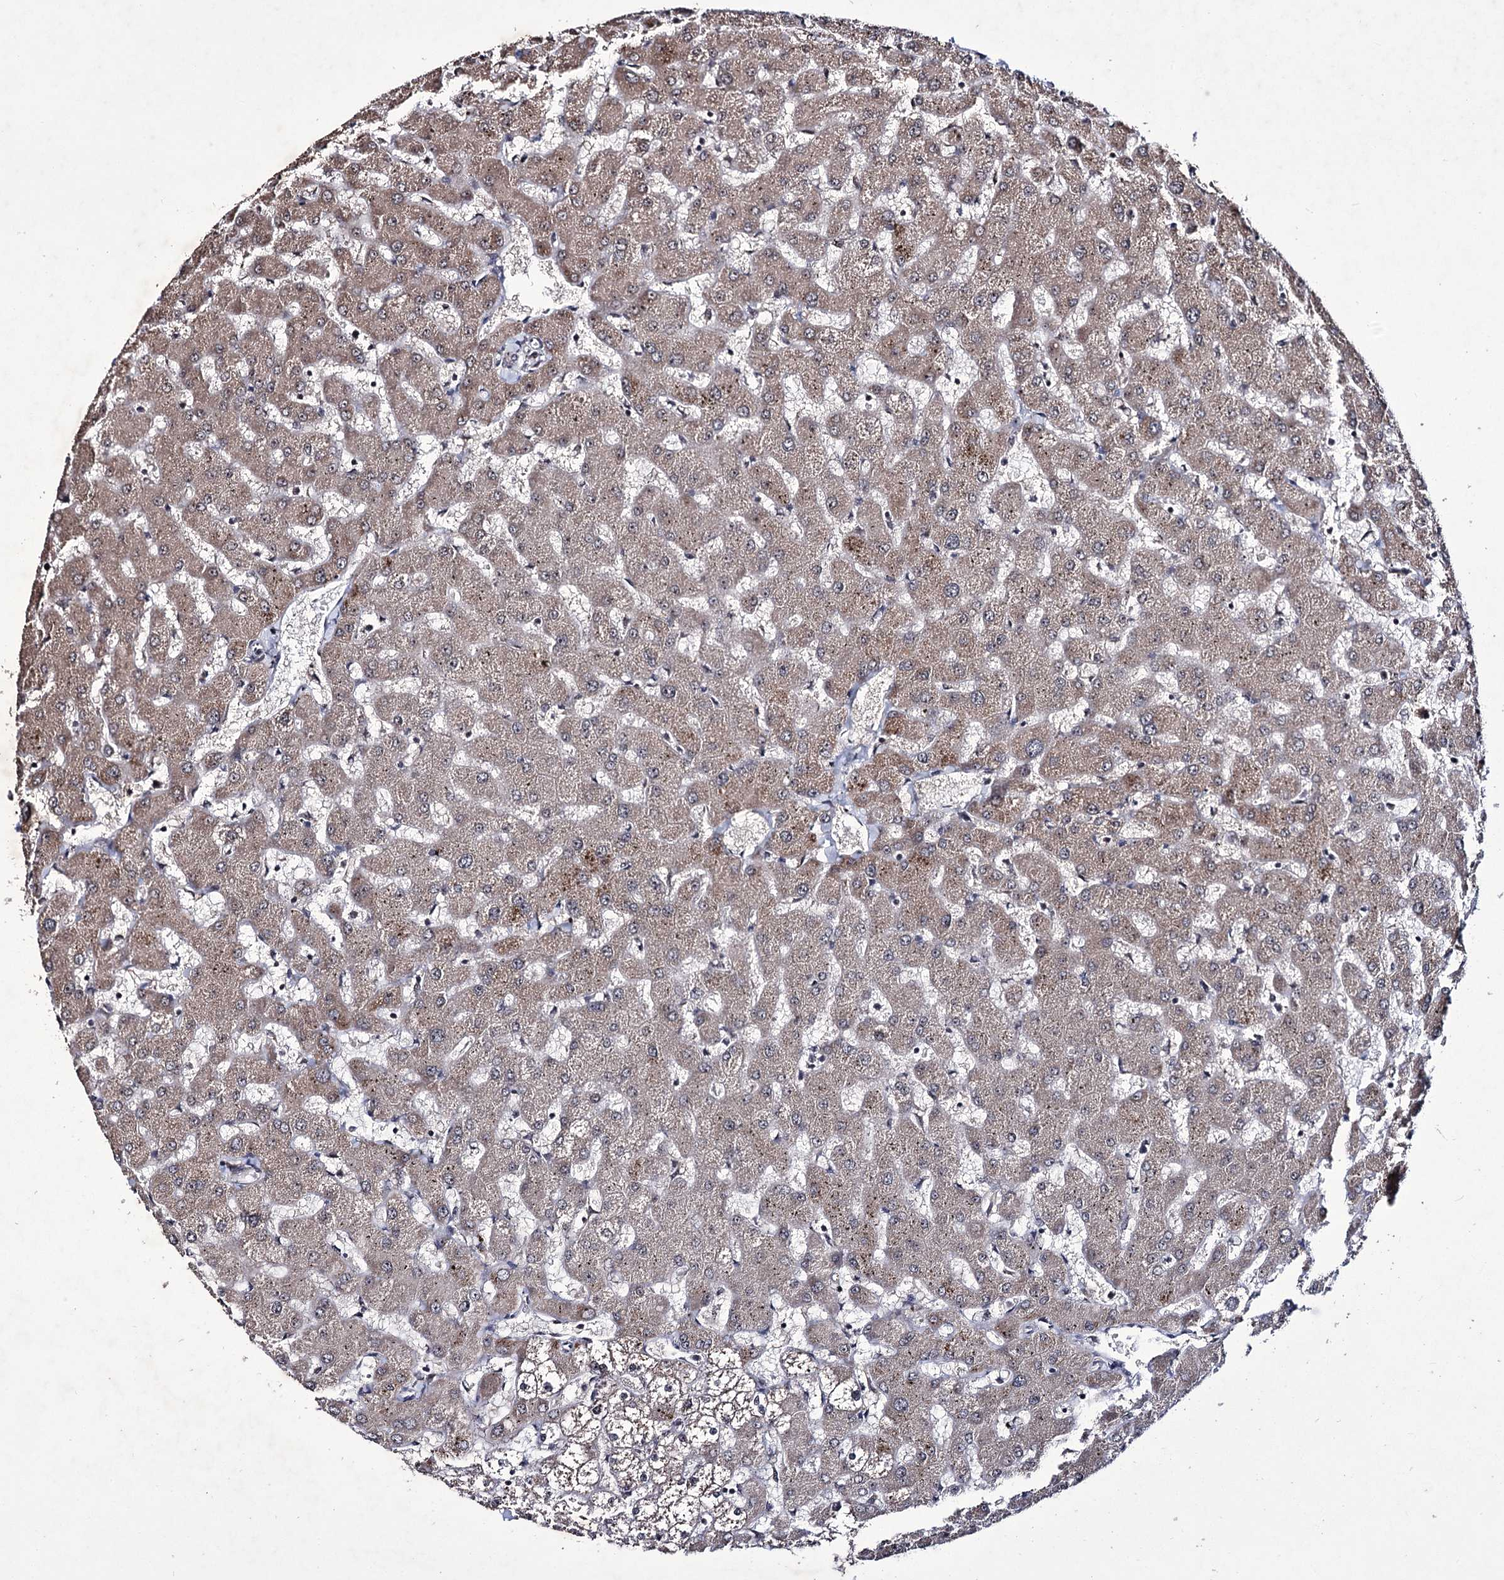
{"staining": {"intensity": "negative", "quantity": "none", "location": "none"}, "tissue": "liver", "cell_type": "Cholangiocytes", "image_type": "normal", "snomed": [{"axis": "morphology", "description": "Normal tissue, NOS"}, {"axis": "topography", "description": "Liver"}], "caption": "DAB immunohistochemical staining of benign human liver shows no significant expression in cholangiocytes. Nuclei are stained in blue.", "gene": "VGLL4", "patient": {"sex": "female", "age": 63}}